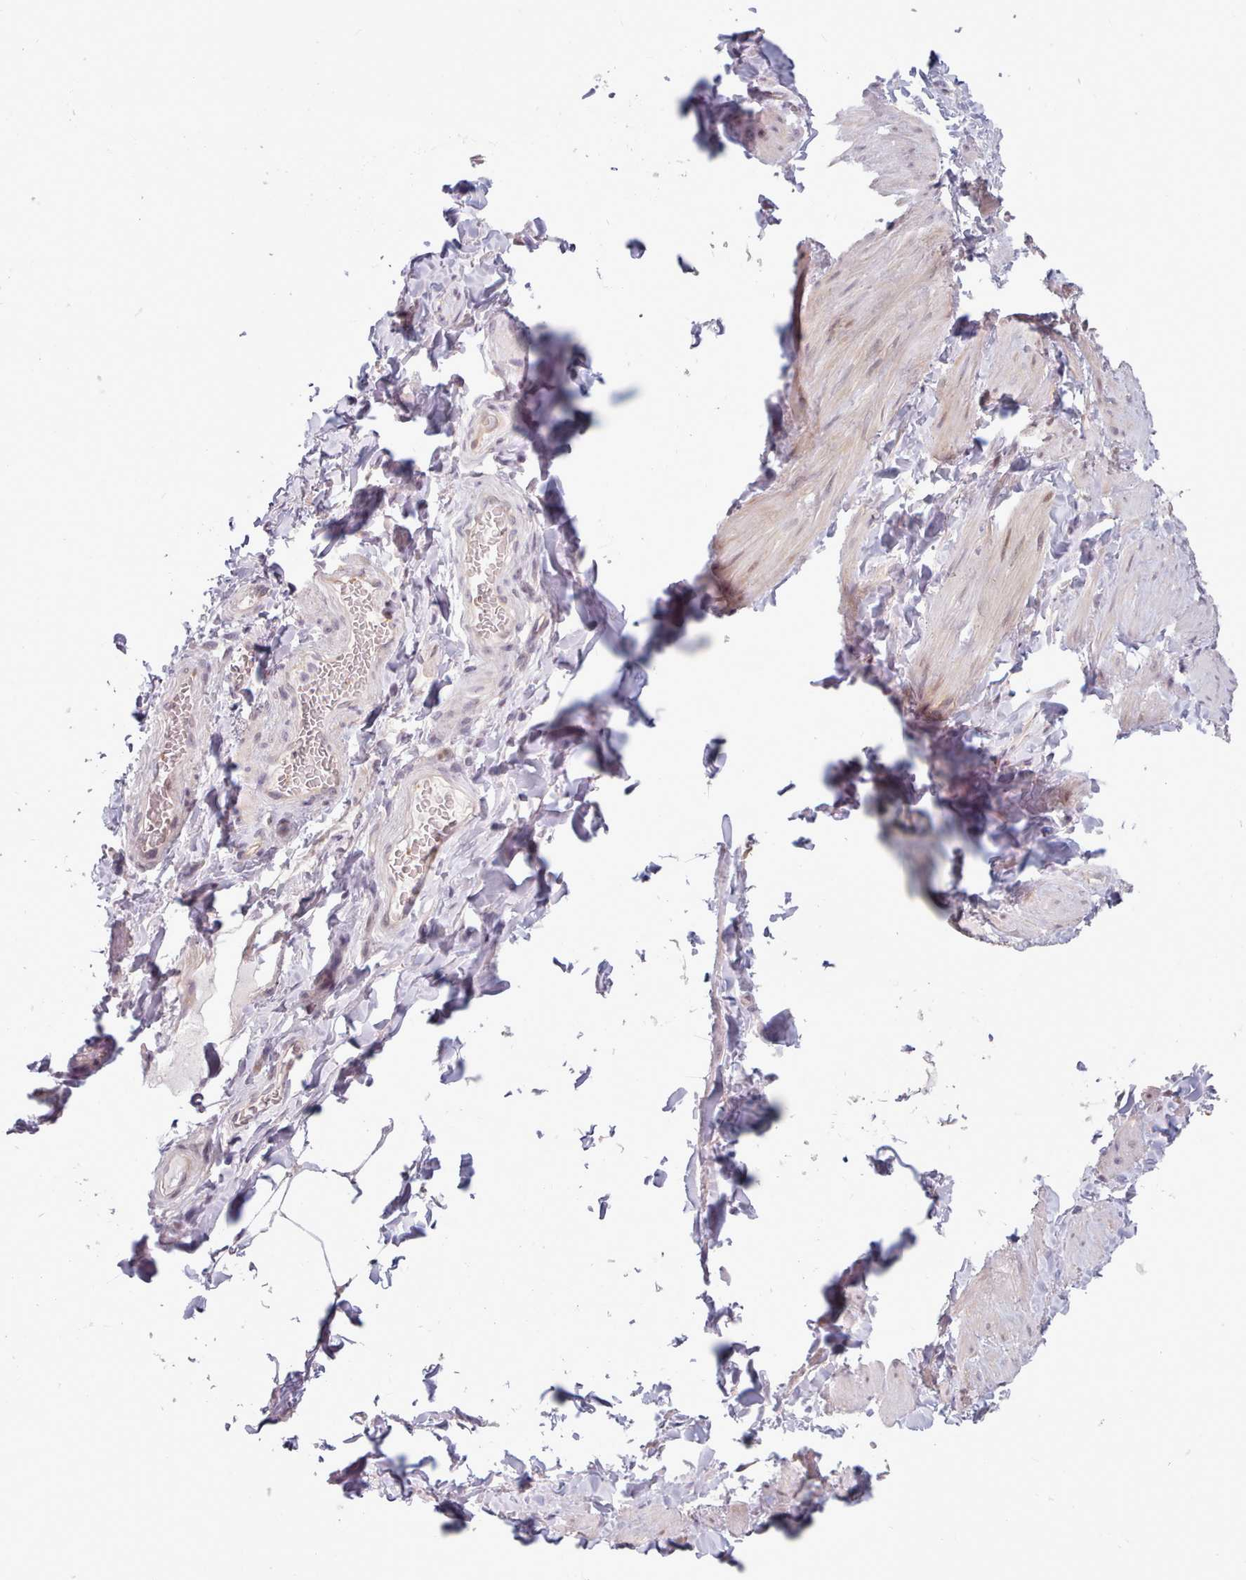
{"staining": {"intensity": "negative", "quantity": "none", "location": "none"}, "tissue": "soft tissue", "cell_type": "Fibroblasts", "image_type": "normal", "snomed": [{"axis": "morphology", "description": "Normal tissue, NOS"}, {"axis": "topography", "description": "Soft tissue"}, {"axis": "topography", "description": "Vascular tissue"}], "caption": "DAB immunohistochemical staining of normal soft tissue exhibits no significant staining in fibroblasts.", "gene": "KBTBD6", "patient": {"sex": "male", "age": 54}}